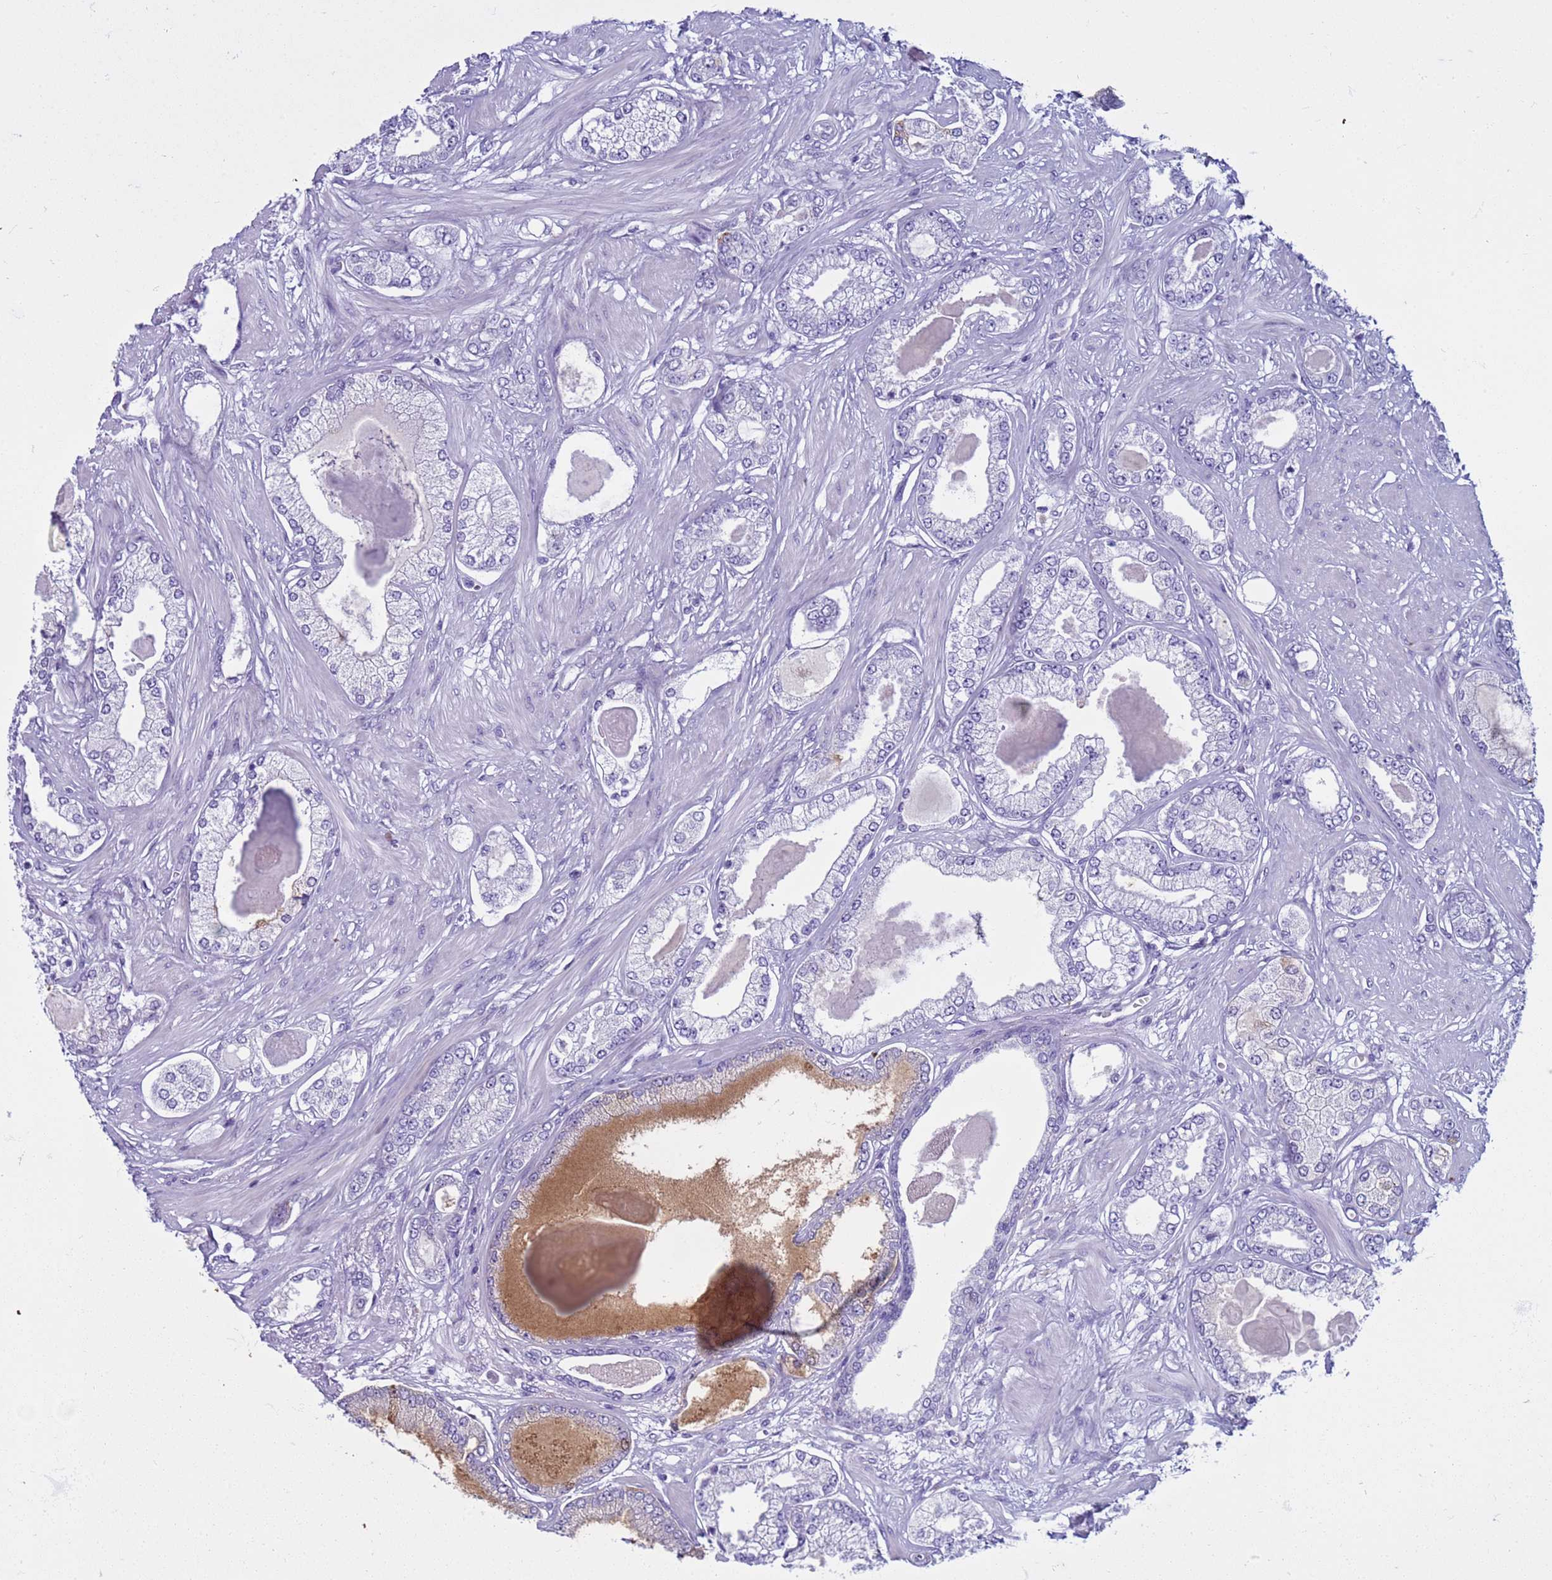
{"staining": {"intensity": "negative", "quantity": "none", "location": "none"}, "tissue": "prostate cancer", "cell_type": "Tumor cells", "image_type": "cancer", "snomed": [{"axis": "morphology", "description": "Adenocarcinoma, Low grade"}, {"axis": "topography", "description": "Prostate"}], "caption": "A high-resolution photomicrograph shows immunohistochemistry (IHC) staining of adenocarcinoma (low-grade) (prostate), which displays no significant expression in tumor cells. The staining was performed using DAB (3,3'-diaminobenzidine) to visualize the protein expression in brown, while the nuclei were stained in blue with hematoxylin (Magnification: 20x).", "gene": "CST4", "patient": {"sex": "male", "age": 64}}